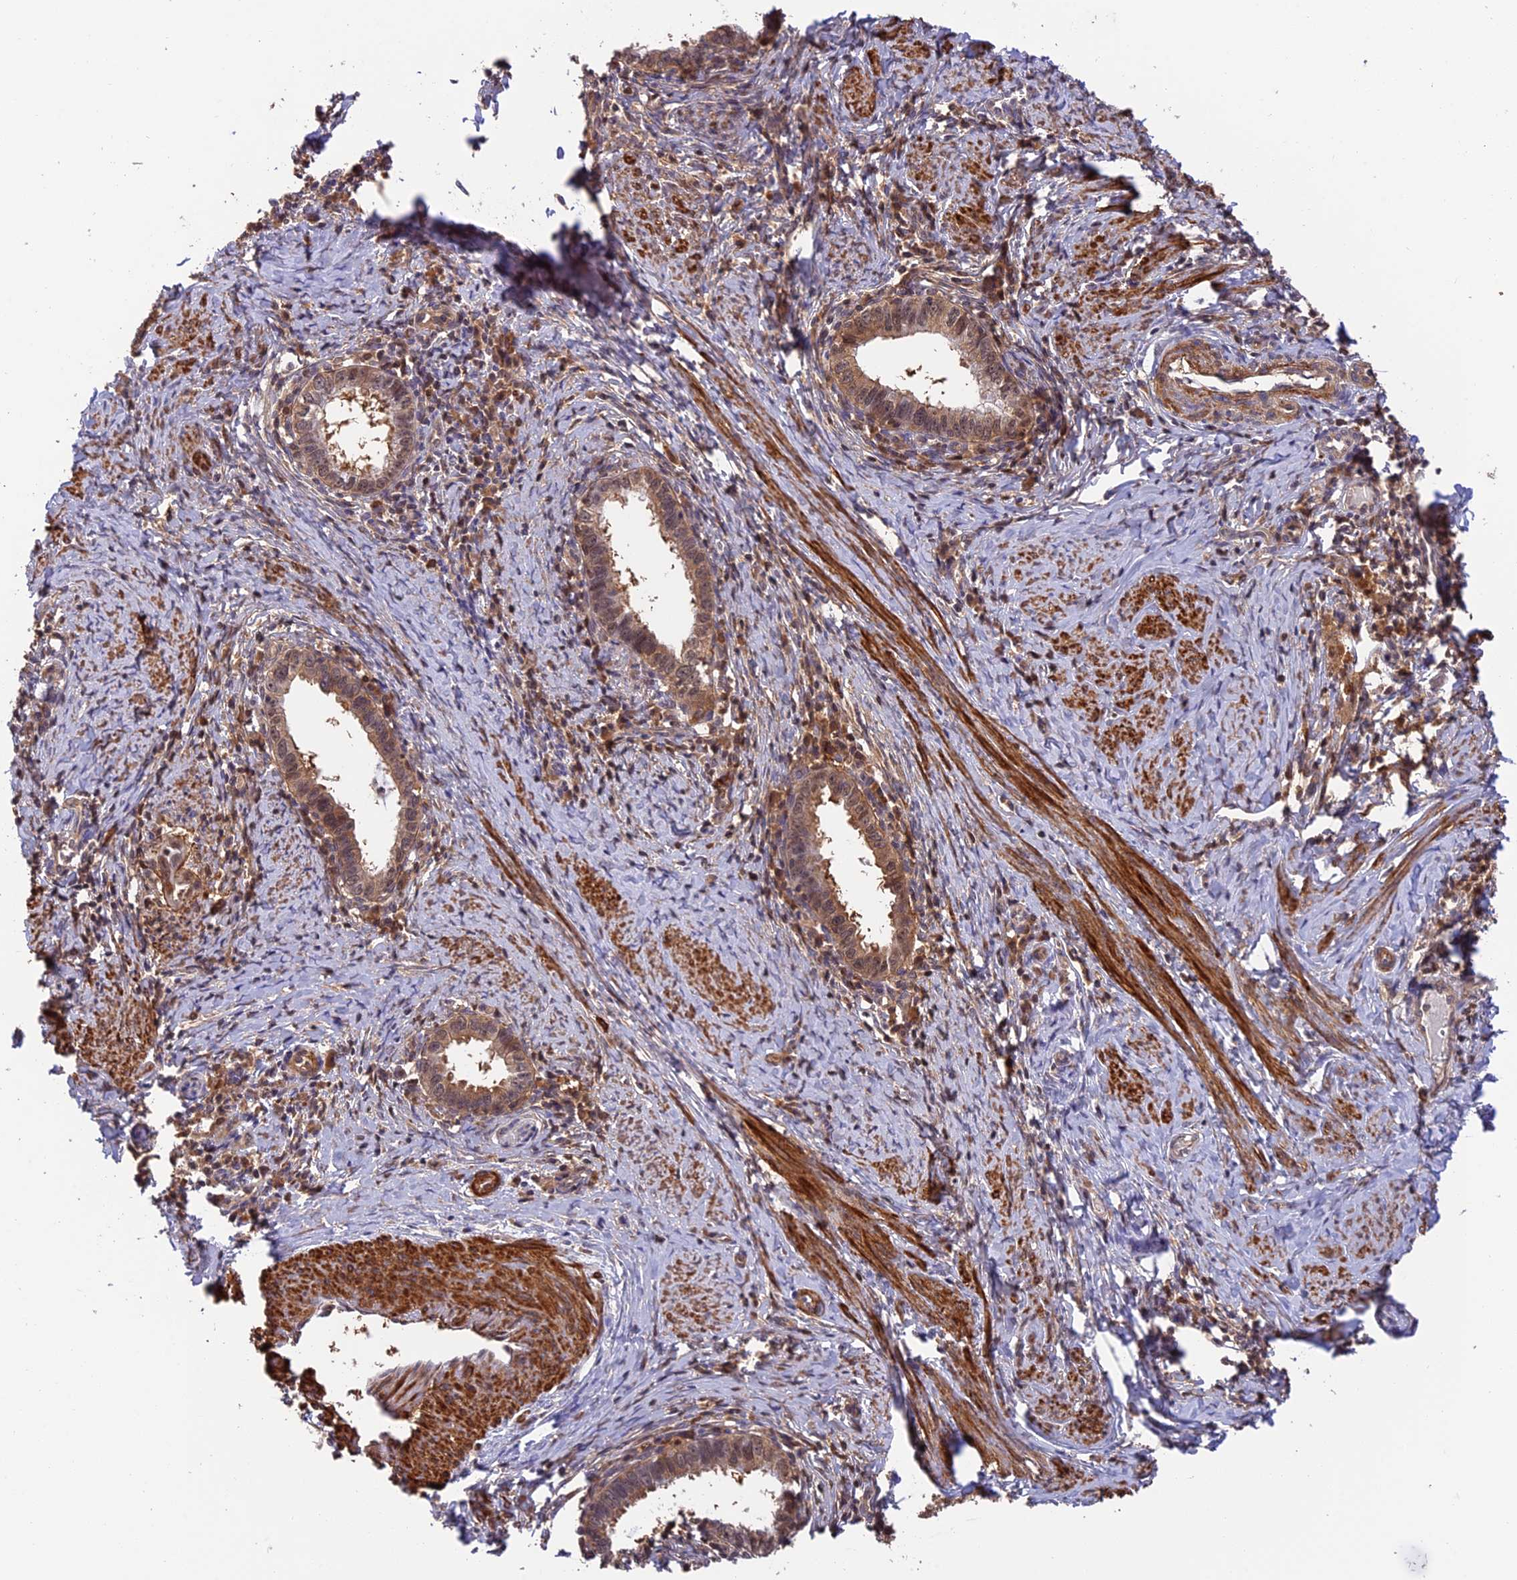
{"staining": {"intensity": "moderate", "quantity": ">75%", "location": "cytoplasmic/membranous,nuclear"}, "tissue": "cervical cancer", "cell_type": "Tumor cells", "image_type": "cancer", "snomed": [{"axis": "morphology", "description": "Adenocarcinoma, NOS"}, {"axis": "topography", "description": "Cervix"}], "caption": "Immunohistochemistry (IHC) of human cervical adenocarcinoma demonstrates medium levels of moderate cytoplasmic/membranous and nuclear expression in about >75% of tumor cells.", "gene": "PSMB3", "patient": {"sex": "female", "age": 36}}